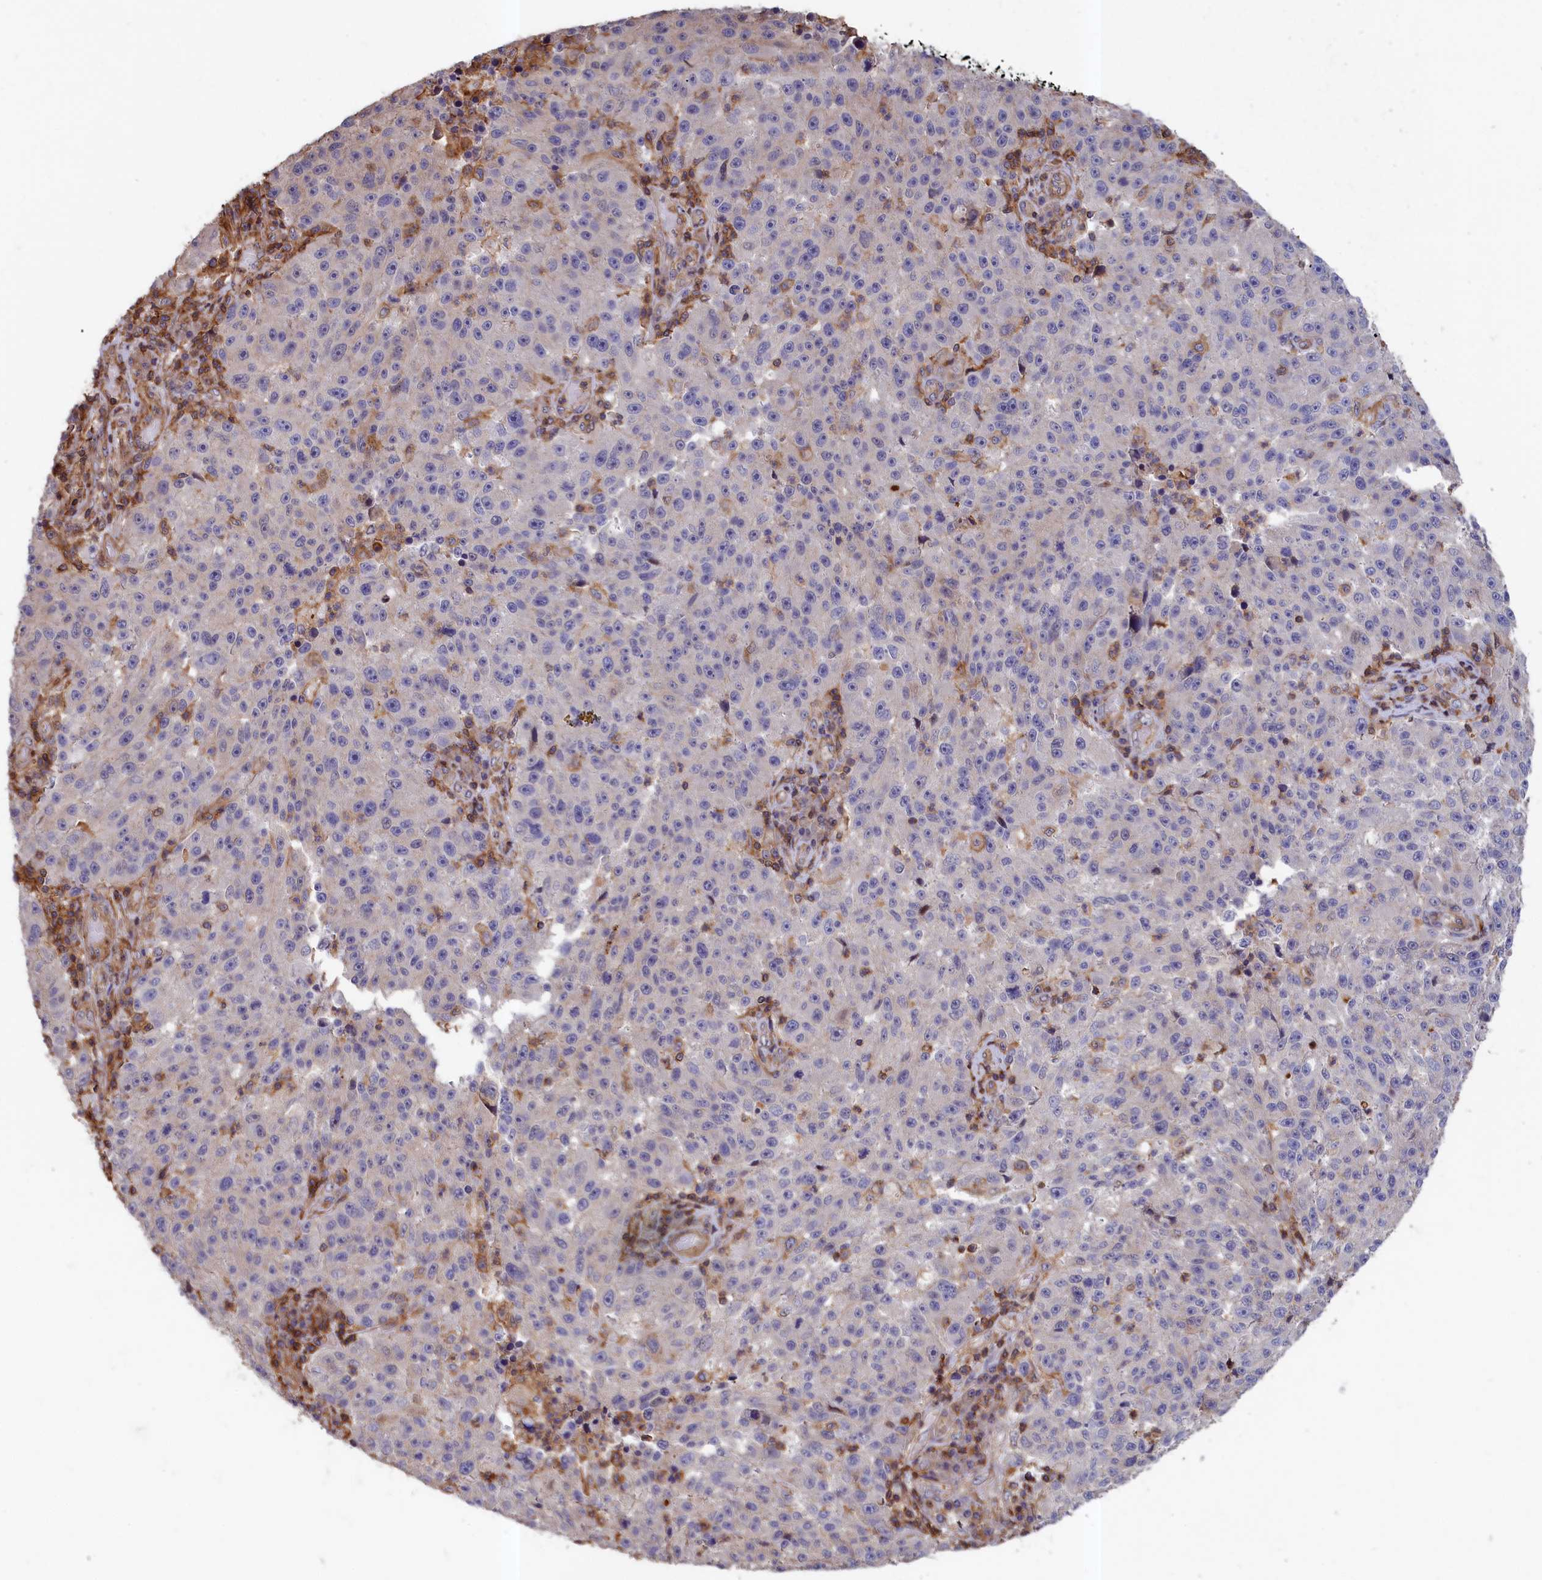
{"staining": {"intensity": "negative", "quantity": "none", "location": "none"}, "tissue": "melanoma", "cell_type": "Tumor cells", "image_type": "cancer", "snomed": [{"axis": "morphology", "description": "Malignant melanoma, NOS"}, {"axis": "topography", "description": "Skin"}], "caption": "DAB immunohistochemical staining of melanoma shows no significant expression in tumor cells.", "gene": "ANKRD27", "patient": {"sex": "male", "age": 53}}